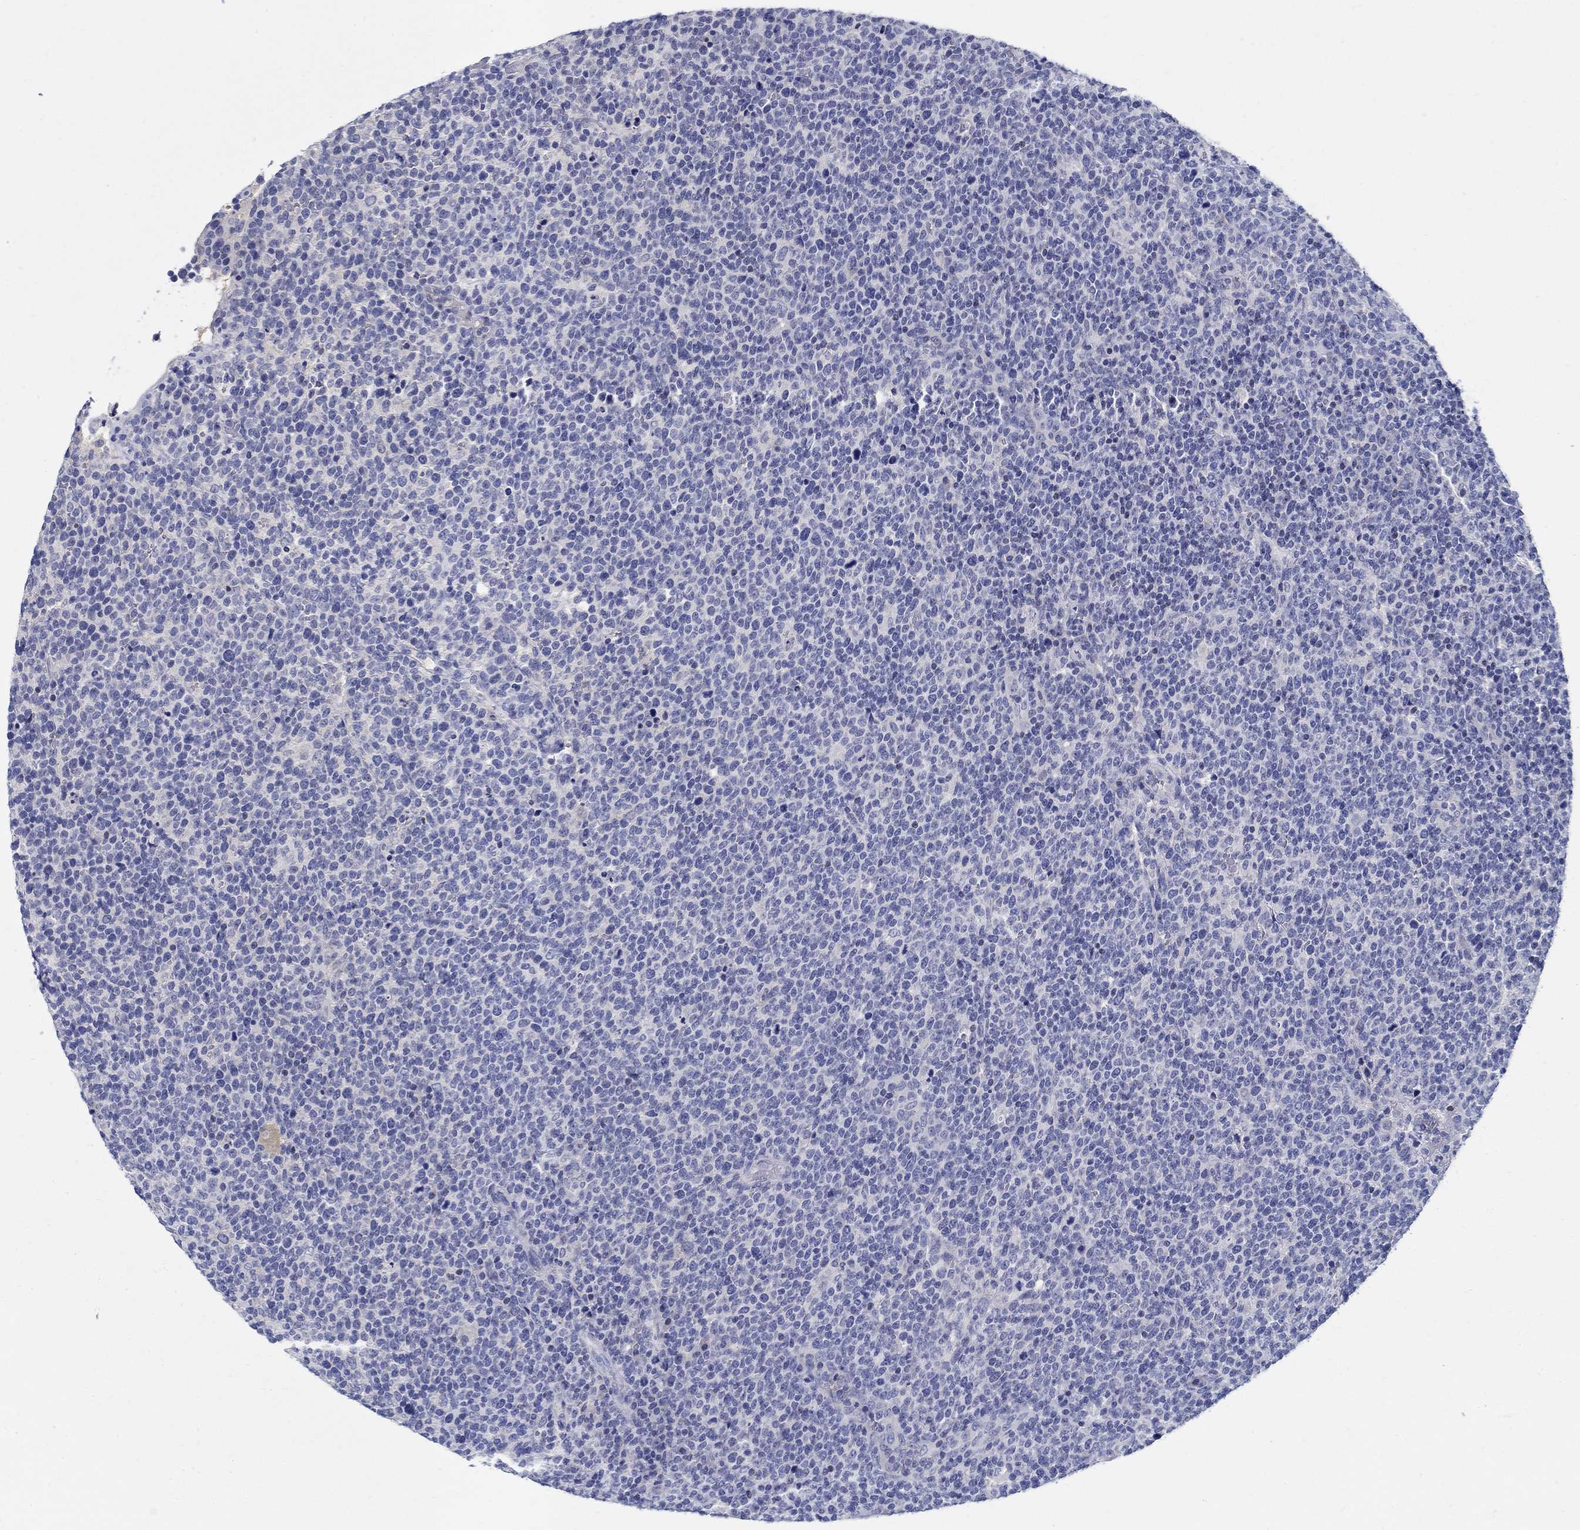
{"staining": {"intensity": "negative", "quantity": "none", "location": "none"}, "tissue": "lymphoma", "cell_type": "Tumor cells", "image_type": "cancer", "snomed": [{"axis": "morphology", "description": "Malignant lymphoma, non-Hodgkin's type, High grade"}, {"axis": "topography", "description": "Lymph node"}], "caption": "Lymphoma was stained to show a protein in brown. There is no significant expression in tumor cells.", "gene": "CRYGD", "patient": {"sex": "male", "age": 61}}